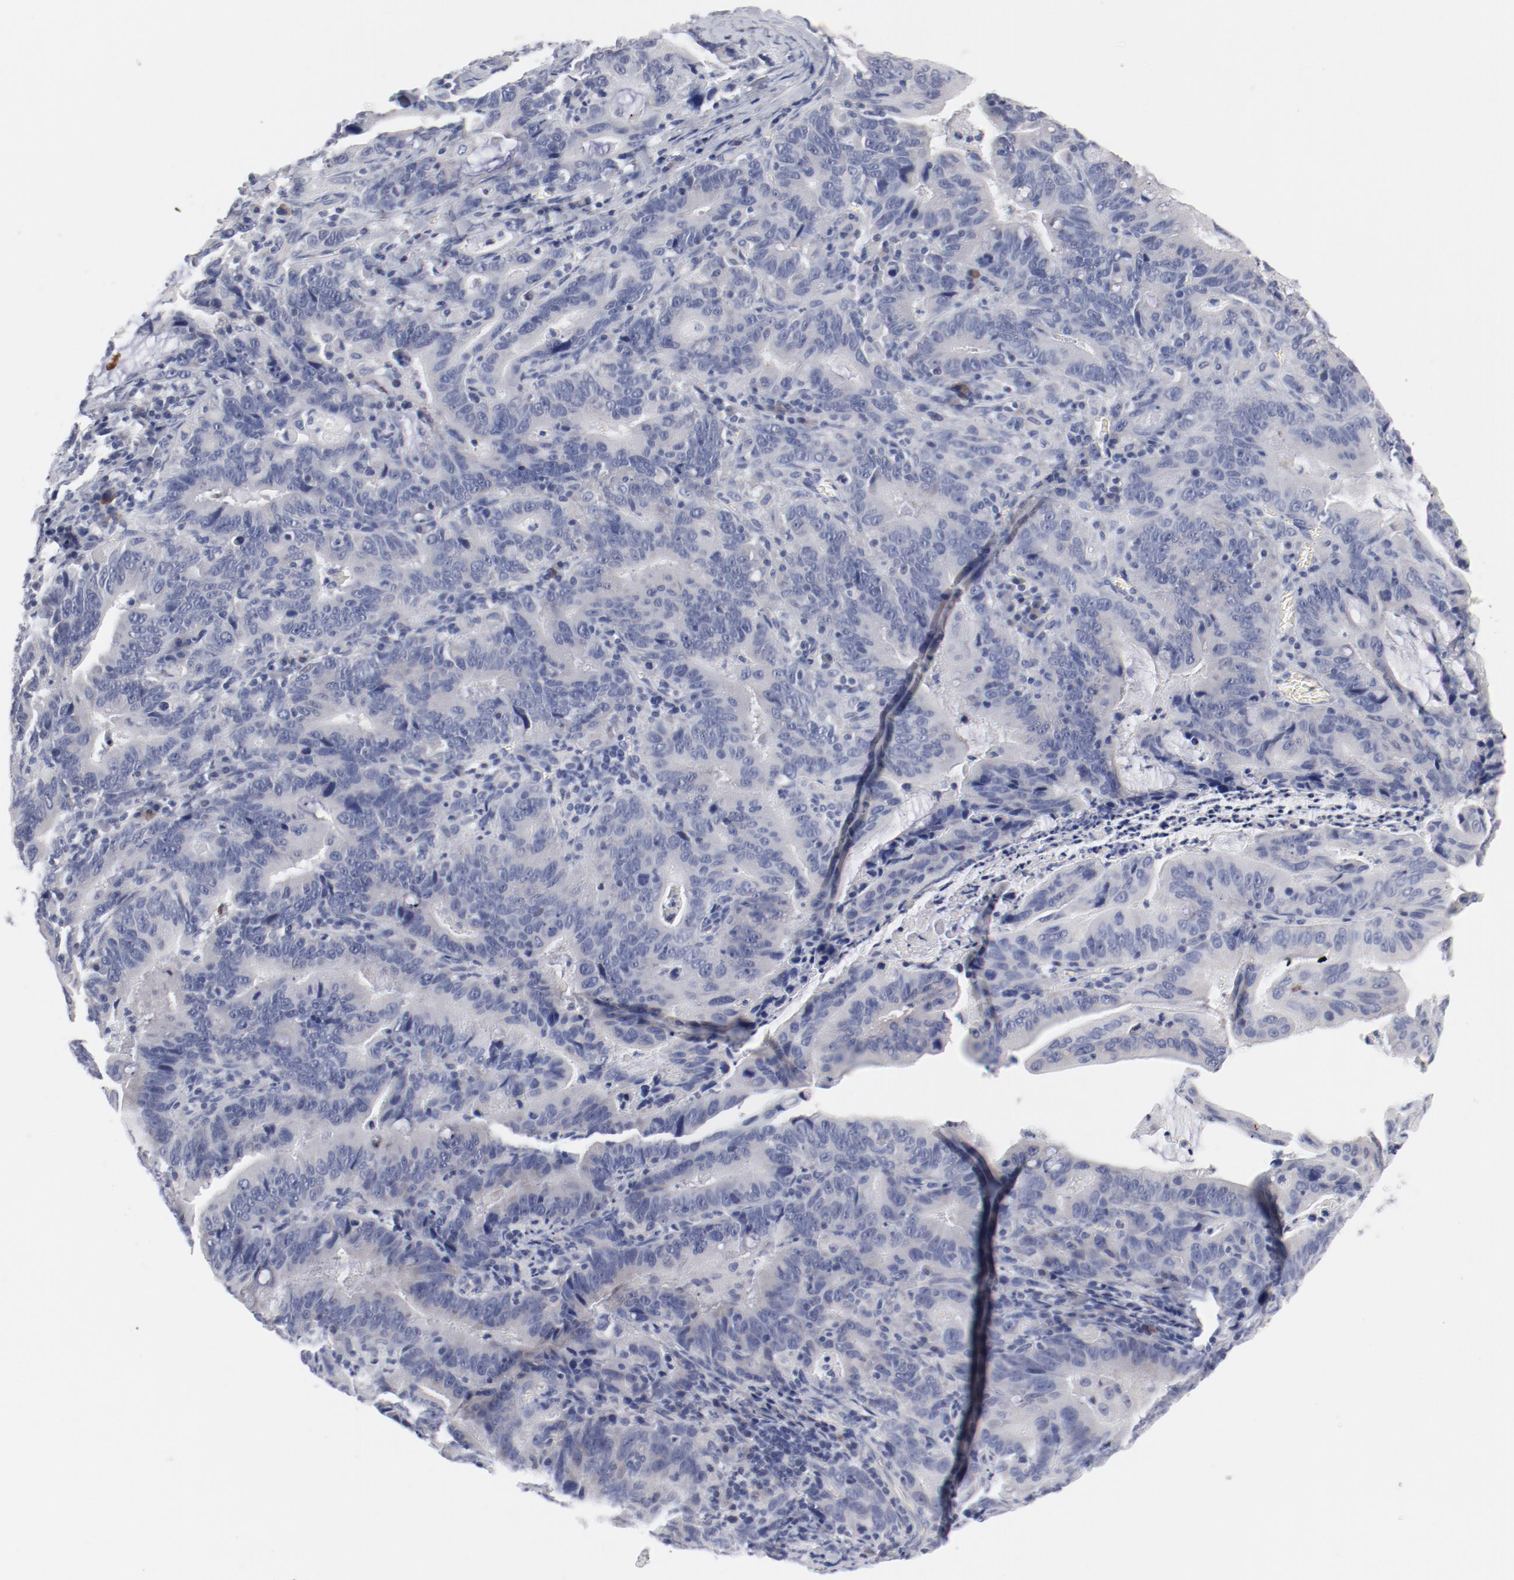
{"staining": {"intensity": "negative", "quantity": "none", "location": "none"}, "tissue": "stomach cancer", "cell_type": "Tumor cells", "image_type": "cancer", "snomed": [{"axis": "morphology", "description": "Adenocarcinoma, NOS"}, {"axis": "topography", "description": "Stomach, upper"}], "caption": "Tumor cells are negative for protein expression in human stomach adenocarcinoma.", "gene": "KCNK13", "patient": {"sex": "male", "age": 63}}